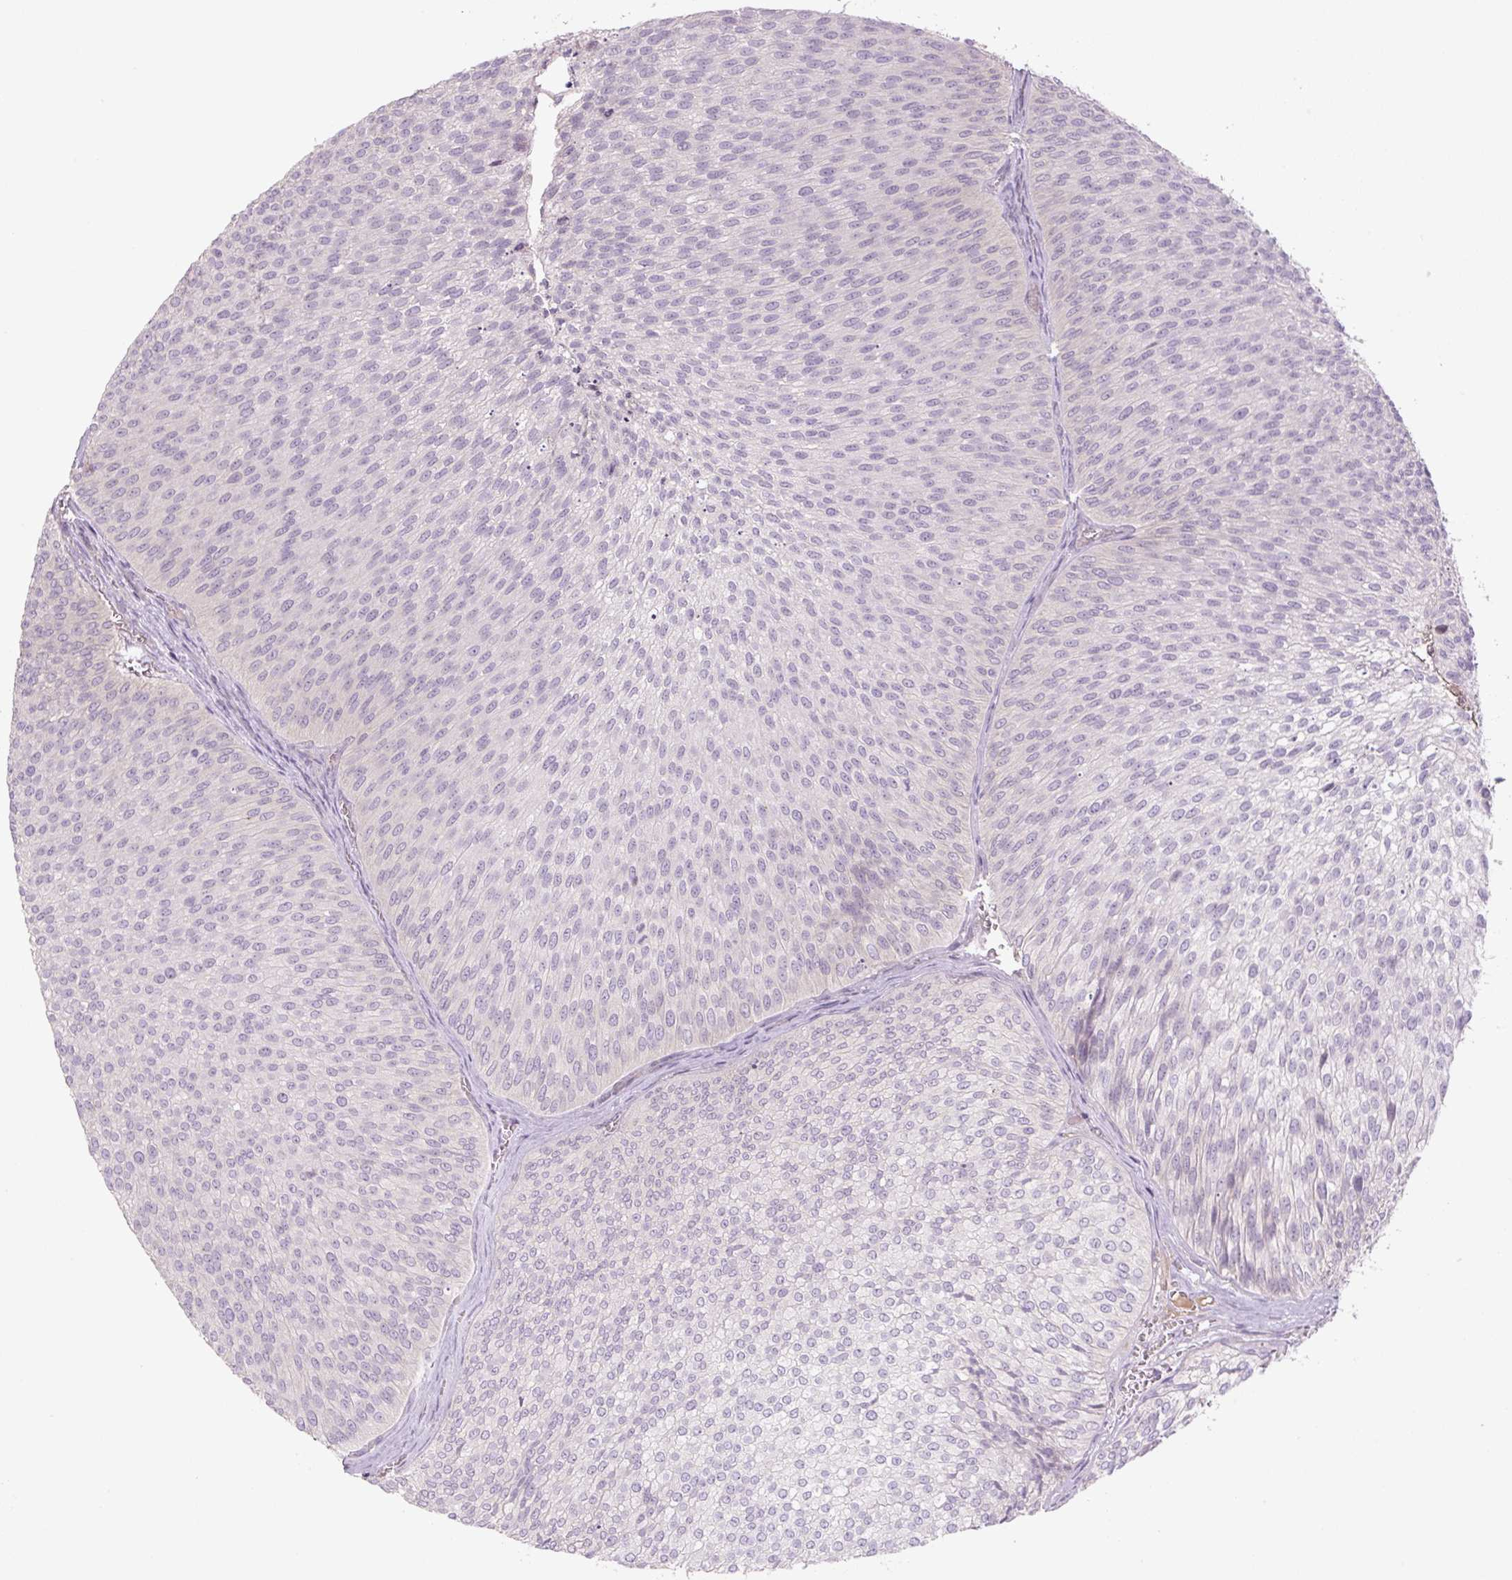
{"staining": {"intensity": "negative", "quantity": "none", "location": "none"}, "tissue": "urothelial cancer", "cell_type": "Tumor cells", "image_type": "cancer", "snomed": [{"axis": "morphology", "description": "Urothelial carcinoma, Low grade"}, {"axis": "topography", "description": "Urinary bladder"}], "caption": "Human urothelial carcinoma (low-grade) stained for a protein using immunohistochemistry exhibits no expression in tumor cells.", "gene": "TMEM100", "patient": {"sex": "male", "age": 91}}